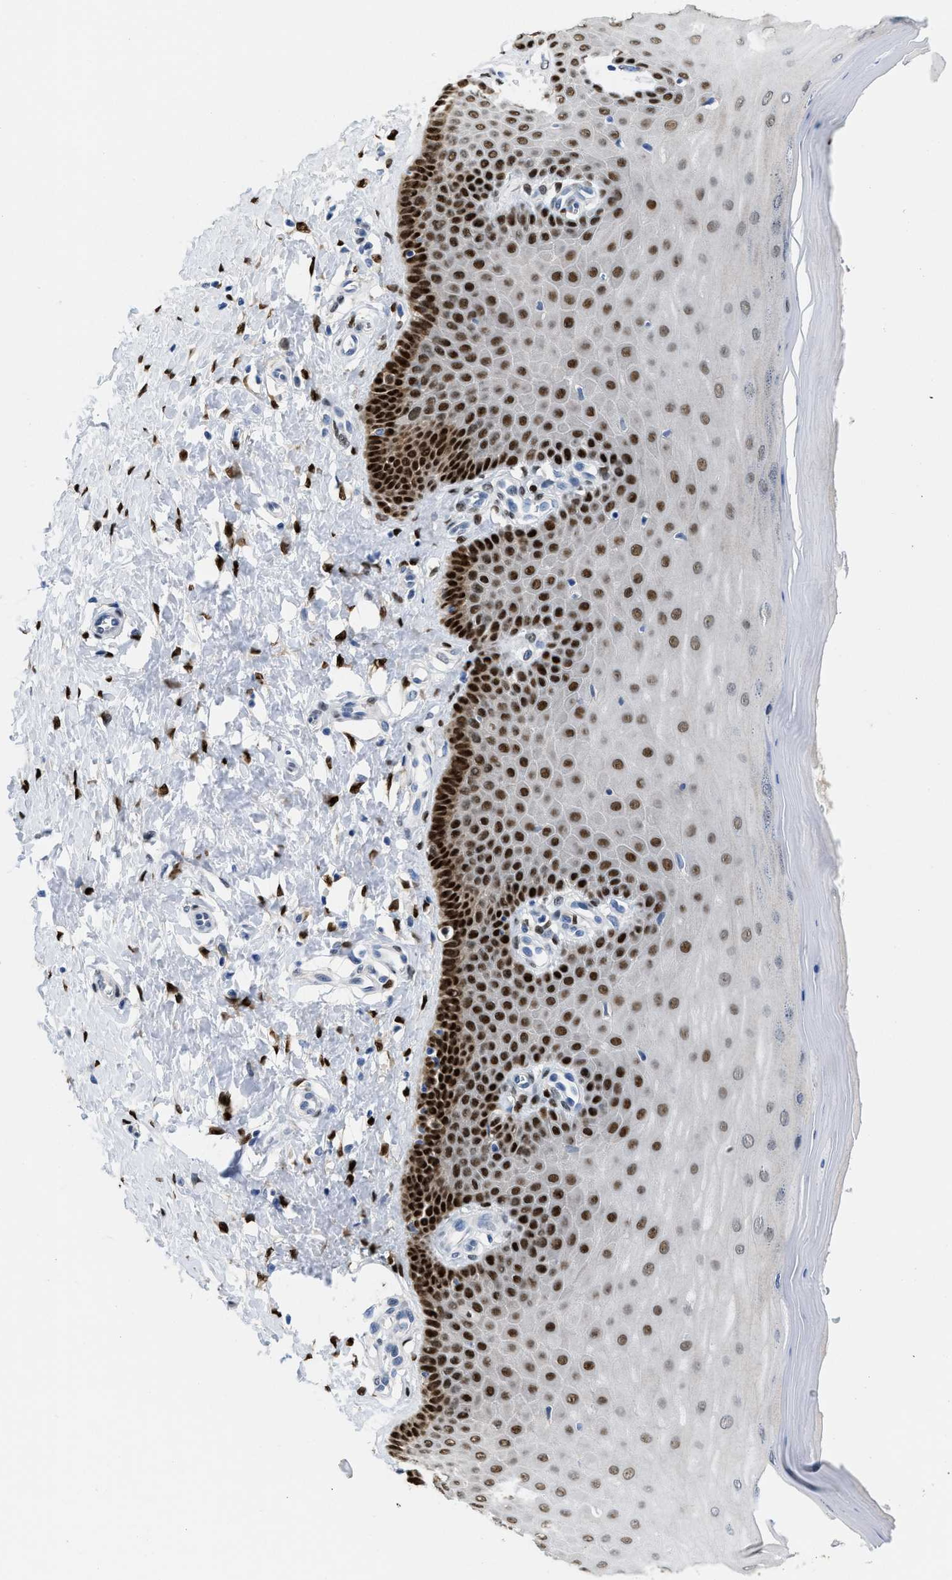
{"staining": {"intensity": "weak", "quantity": "<25%", "location": "nuclear"}, "tissue": "cervix", "cell_type": "Glandular cells", "image_type": "normal", "snomed": [{"axis": "morphology", "description": "Normal tissue, NOS"}, {"axis": "topography", "description": "Cervix"}], "caption": "The micrograph exhibits no significant staining in glandular cells of cervix.", "gene": "NFIX", "patient": {"sex": "female", "age": 55}}